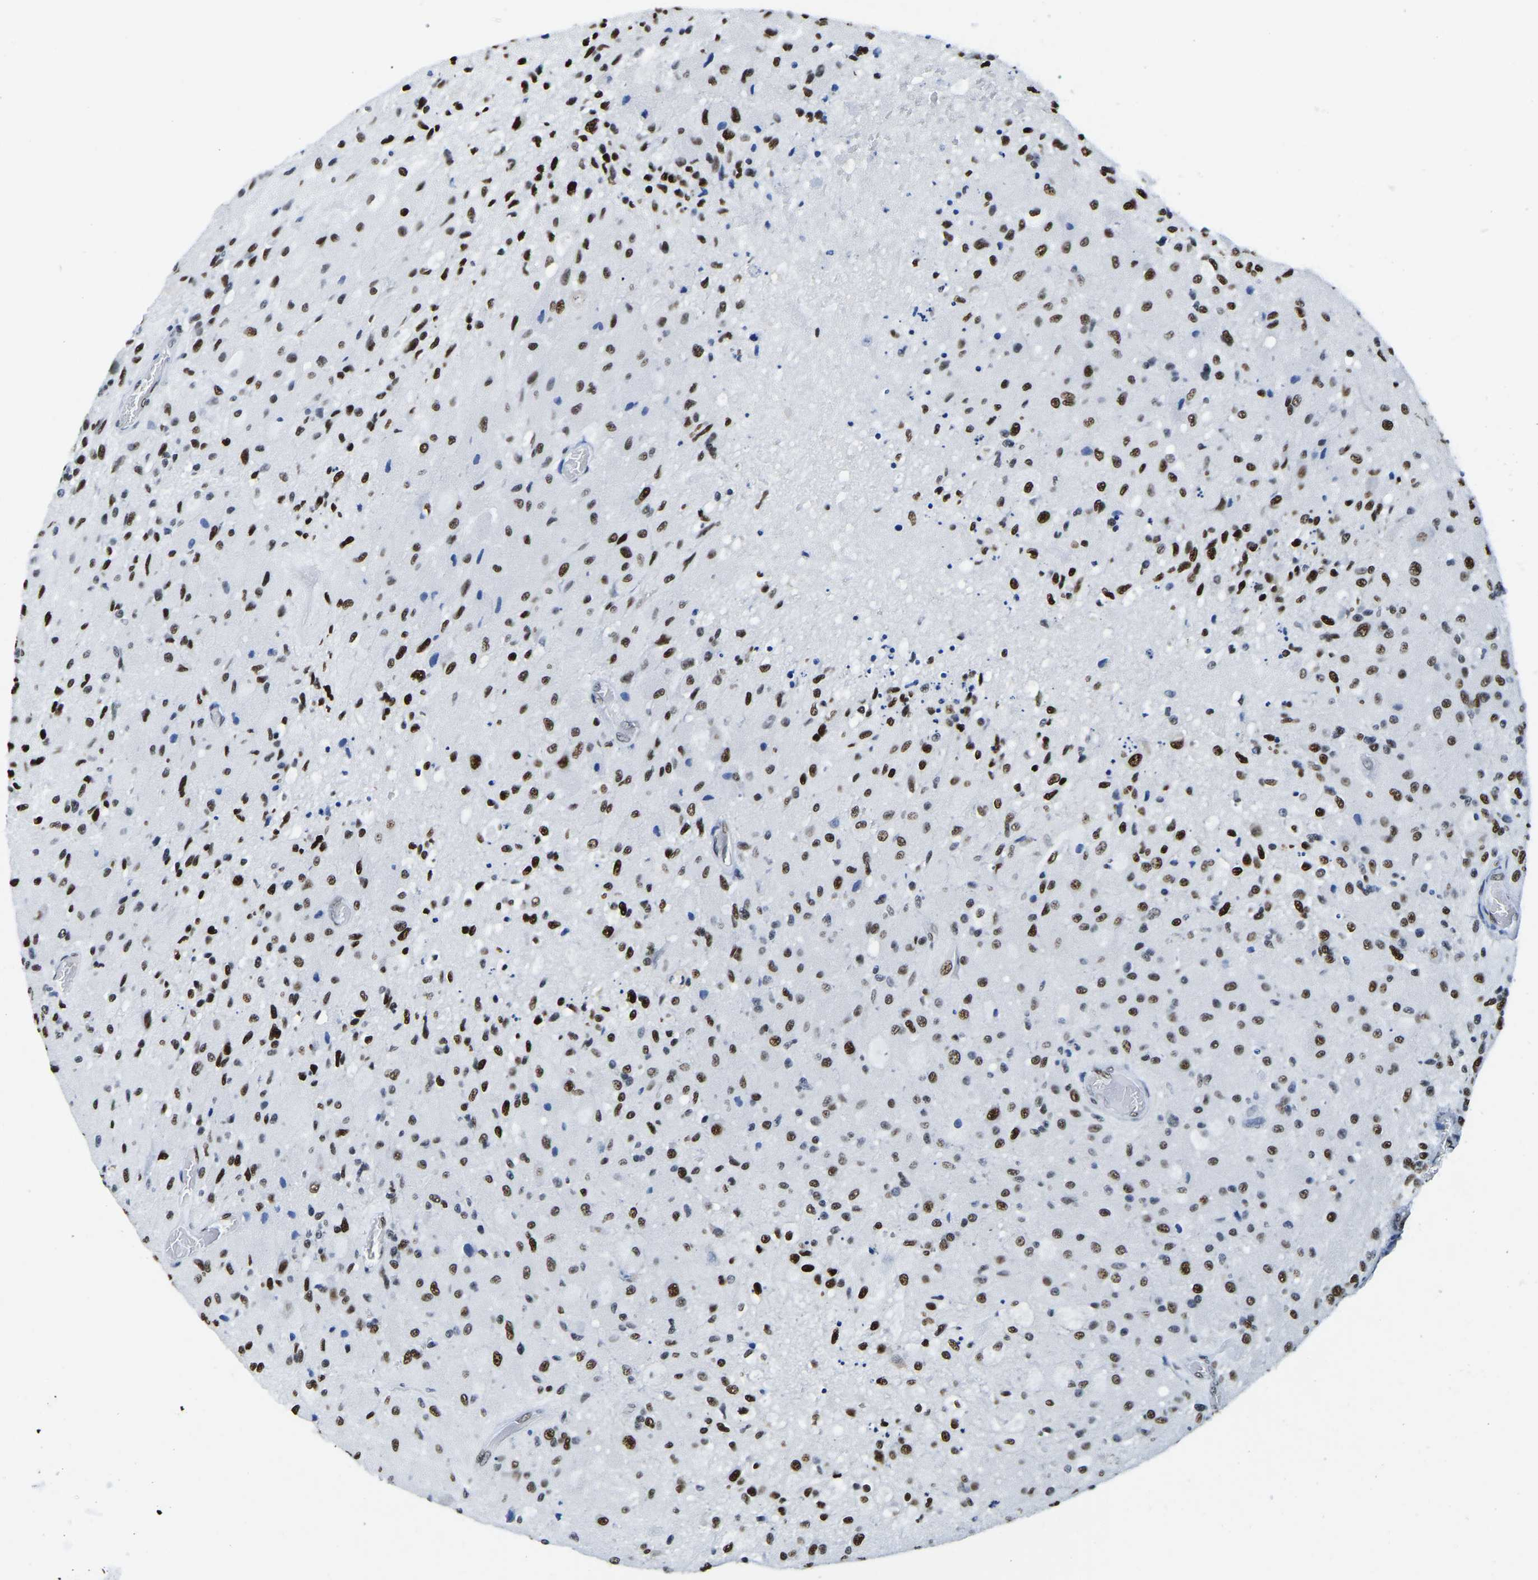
{"staining": {"intensity": "strong", "quantity": ">75%", "location": "nuclear"}, "tissue": "glioma", "cell_type": "Tumor cells", "image_type": "cancer", "snomed": [{"axis": "morphology", "description": "Normal tissue, NOS"}, {"axis": "morphology", "description": "Glioma, malignant, High grade"}, {"axis": "topography", "description": "Cerebral cortex"}], "caption": "There is high levels of strong nuclear positivity in tumor cells of glioma, as demonstrated by immunohistochemical staining (brown color).", "gene": "UBA1", "patient": {"sex": "male", "age": 77}}